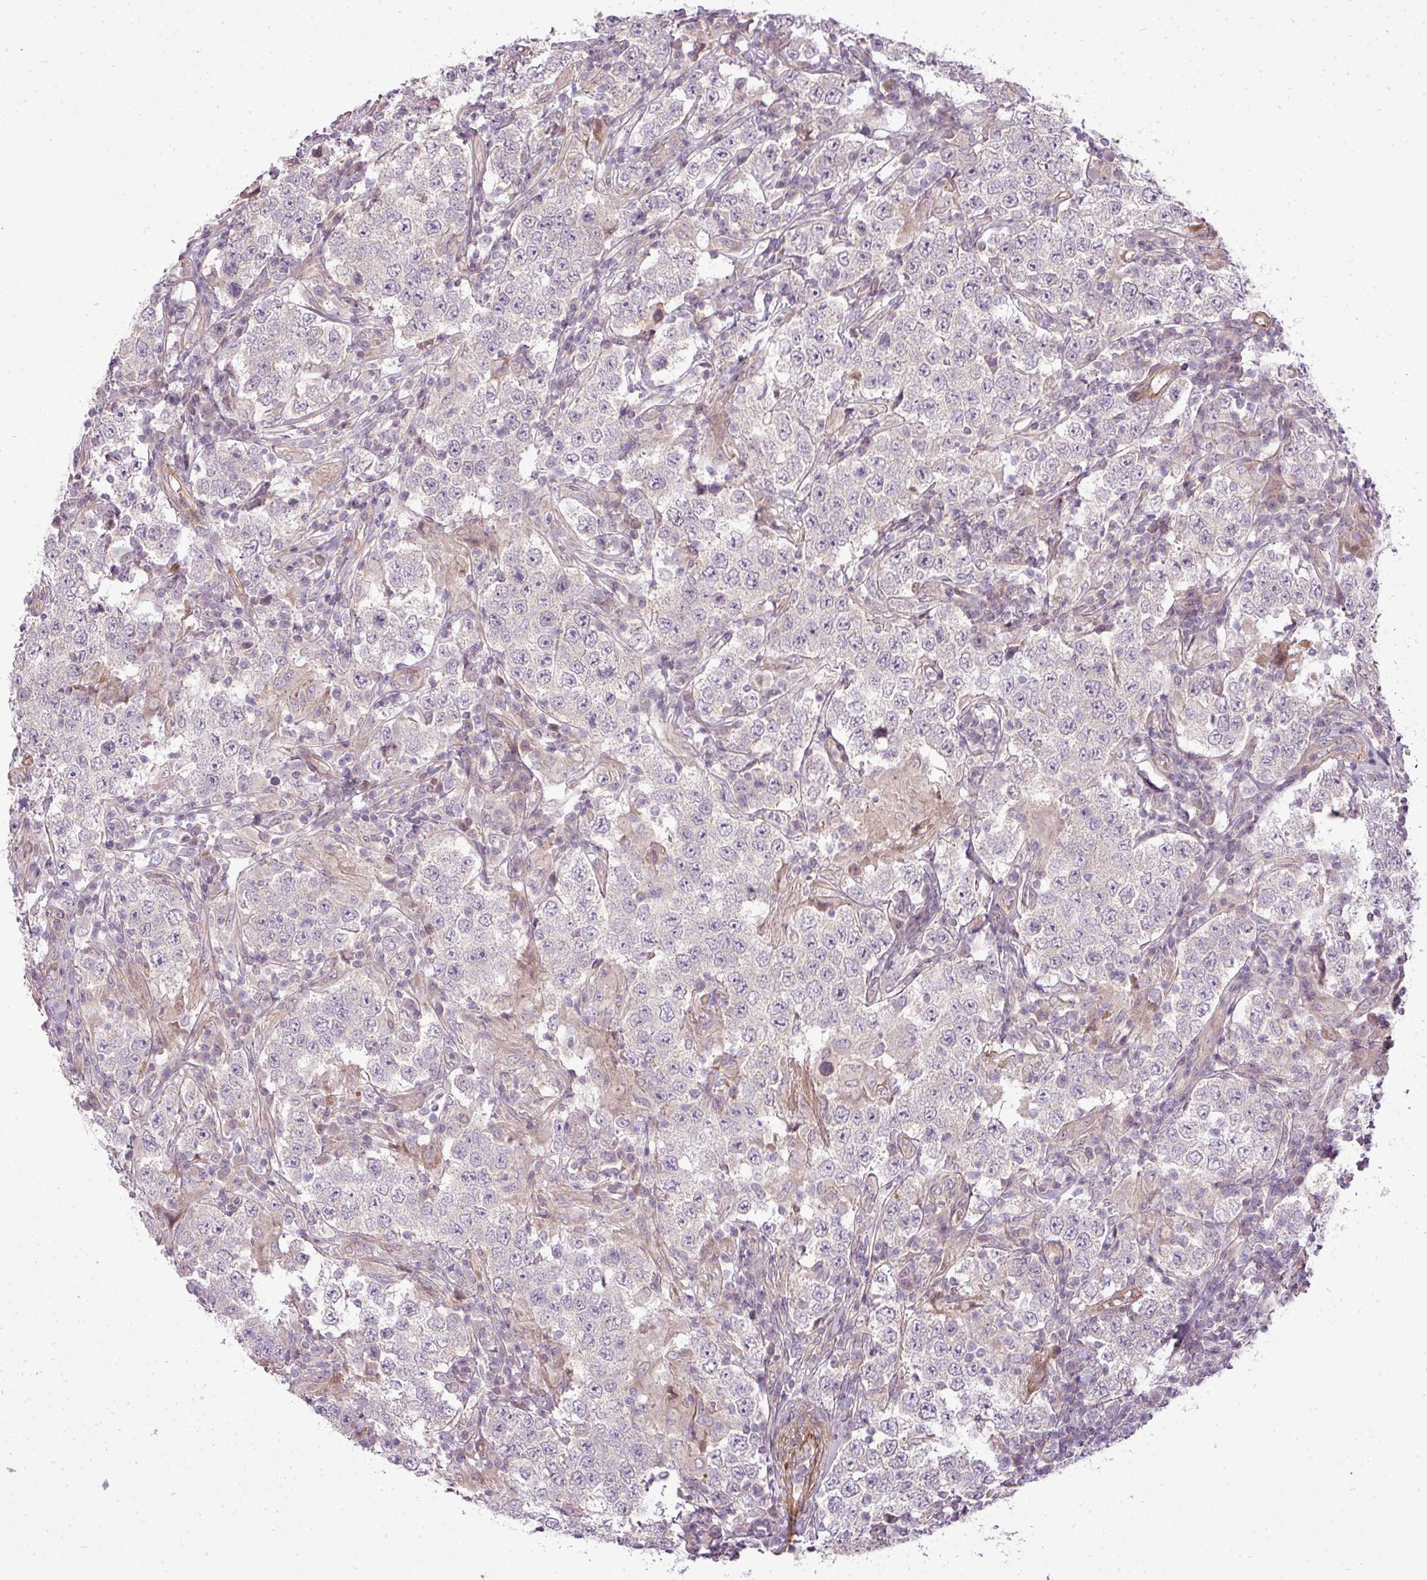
{"staining": {"intensity": "negative", "quantity": "none", "location": "none"}, "tissue": "testis cancer", "cell_type": "Tumor cells", "image_type": "cancer", "snomed": [{"axis": "morphology", "description": "Seminoma, NOS"}, {"axis": "morphology", "description": "Carcinoma, Embryonal, NOS"}, {"axis": "topography", "description": "Testis"}], "caption": "Tumor cells show no significant protein positivity in testis embryonal carcinoma.", "gene": "PDRG1", "patient": {"sex": "male", "age": 41}}